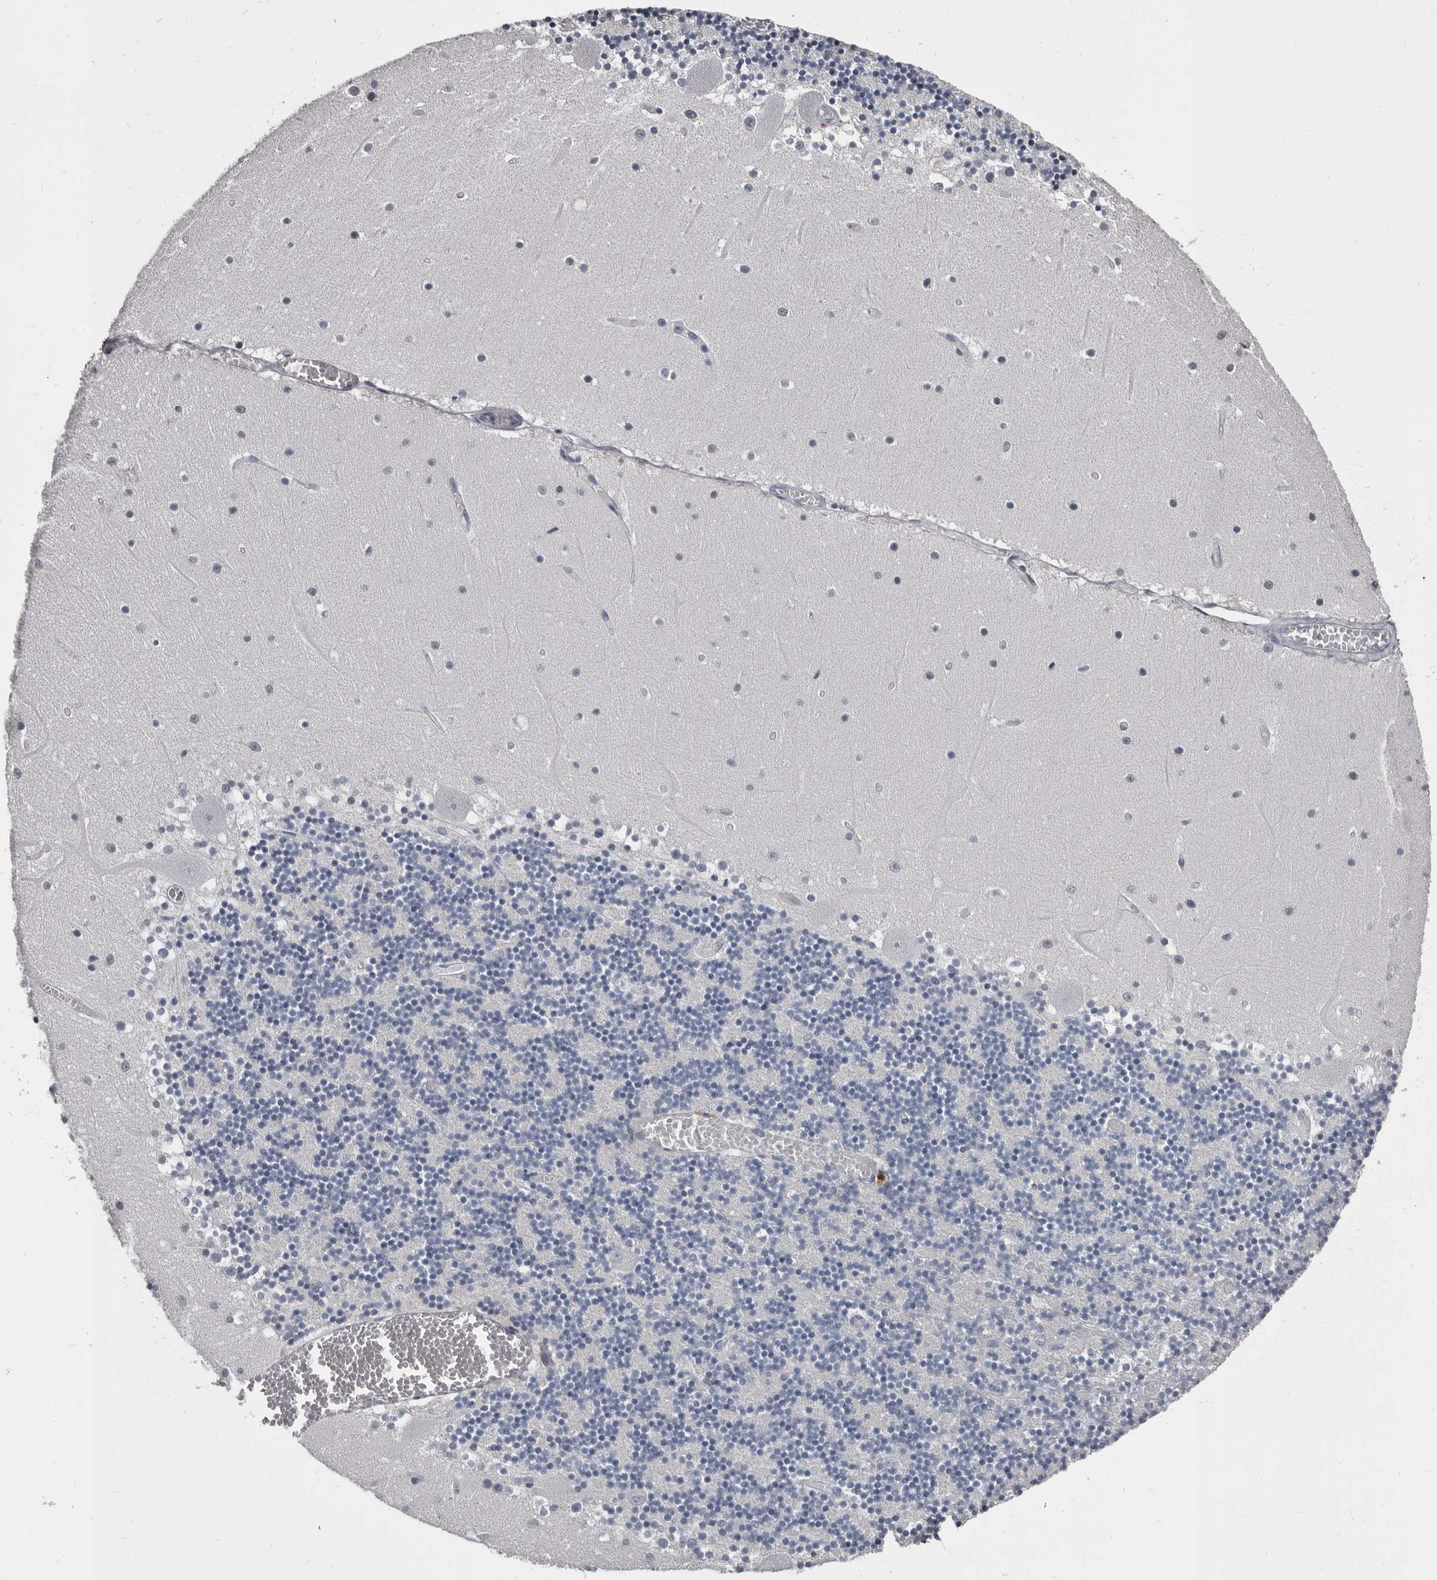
{"staining": {"intensity": "negative", "quantity": "none", "location": "none"}, "tissue": "cerebellum", "cell_type": "Cells in granular layer", "image_type": "normal", "snomed": [{"axis": "morphology", "description": "Normal tissue, NOS"}, {"axis": "topography", "description": "Cerebellum"}], "caption": "This micrograph is of unremarkable cerebellum stained with immunohistochemistry (IHC) to label a protein in brown with the nuclei are counter-stained blue. There is no staining in cells in granular layer. (DAB (3,3'-diaminobenzidine) immunohistochemistry visualized using brightfield microscopy, high magnification).", "gene": "GREB1", "patient": {"sex": "female", "age": 28}}